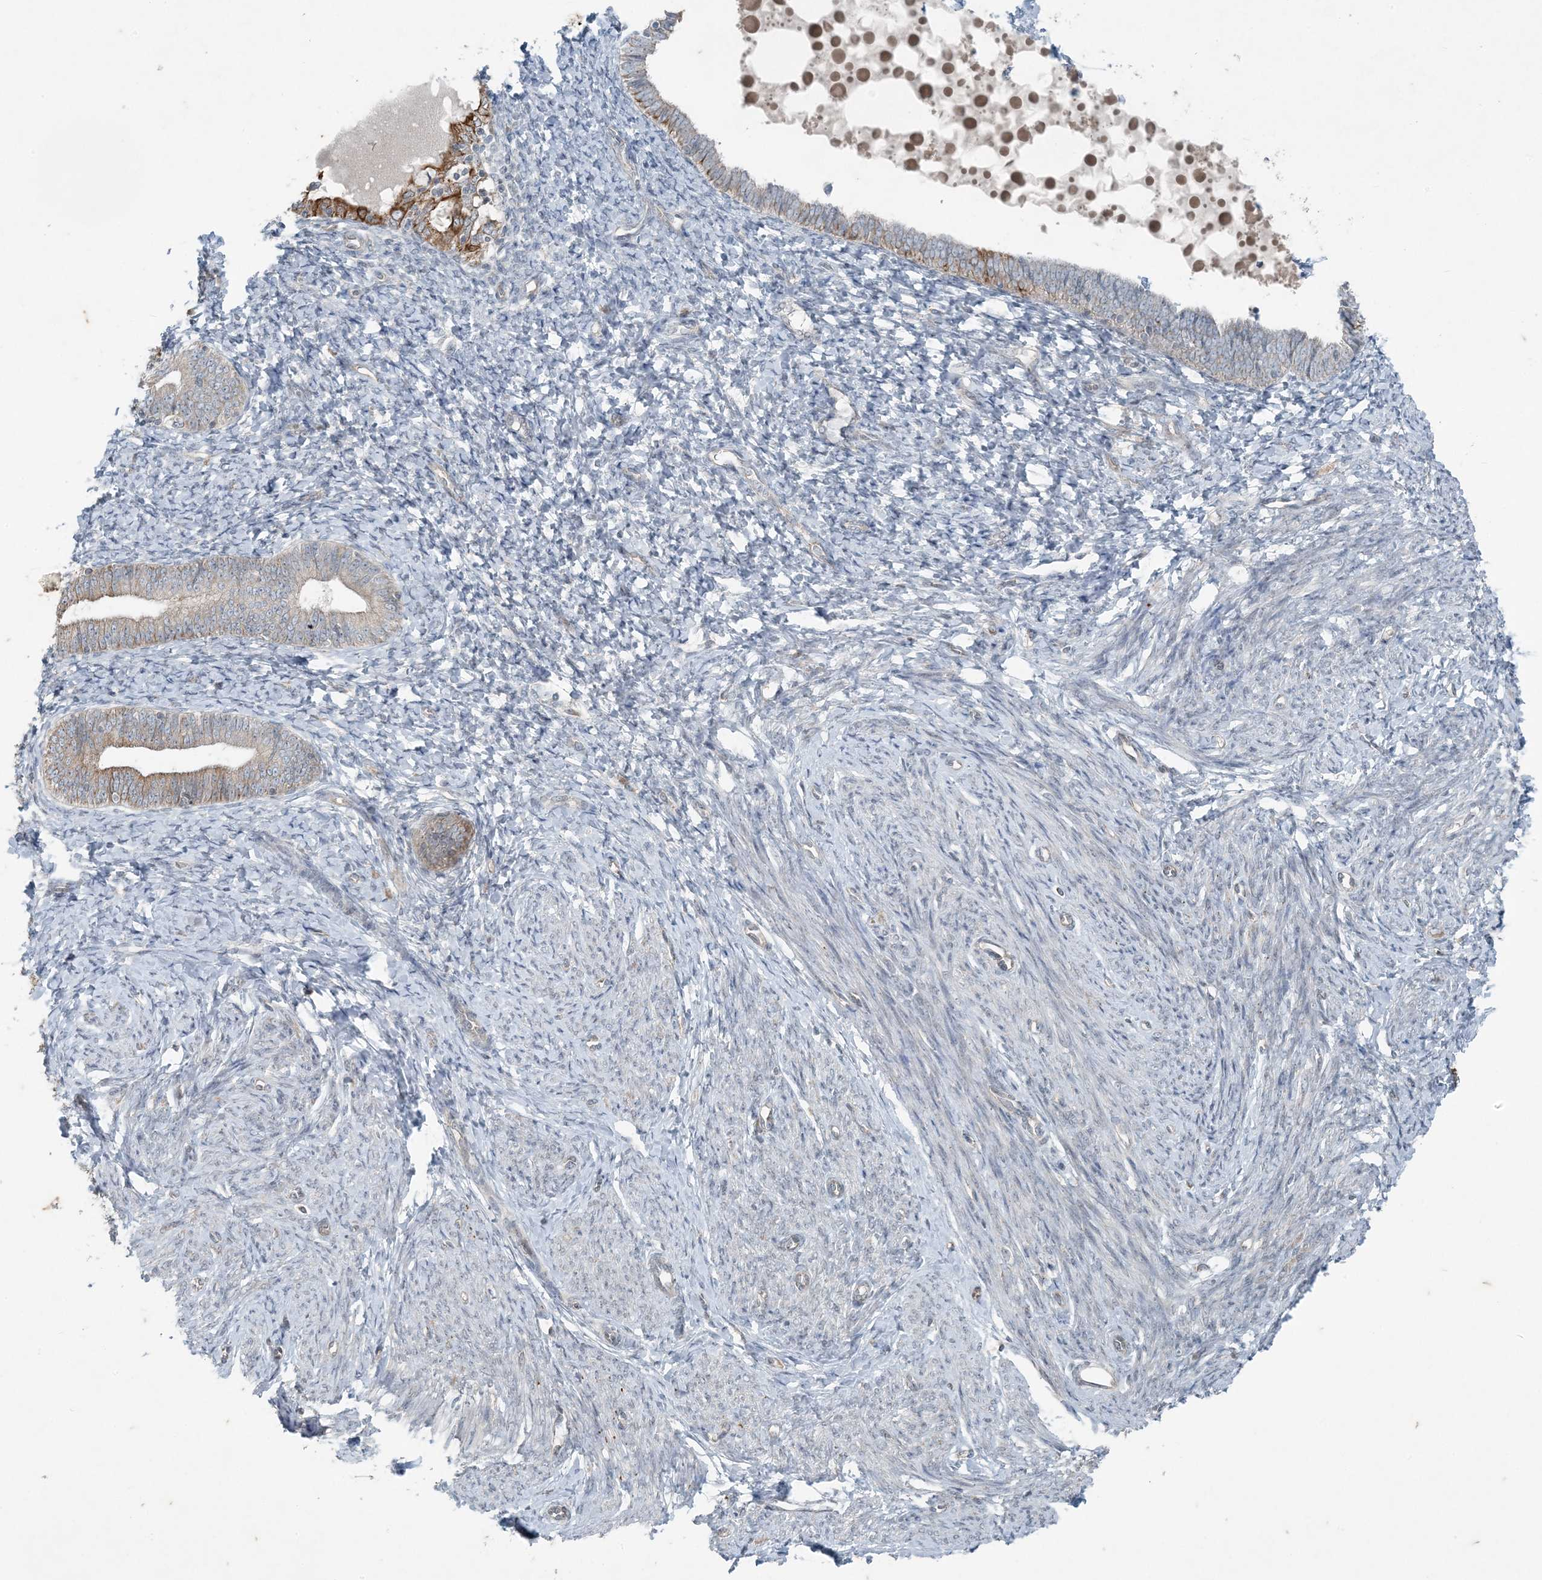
{"staining": {"intensity": "negative", "quantity": "none", "location": "none"}, "tissue": "endometrium", "cell_type": "Cells in endometrial stroma", "image_type": "normal", "snomed": [{"axis": "morphology", "description": "Normal tissue, NOS"}, {"axis": "topography", "description": "Endometrium"}], "caption": "Immunohistochemical staining of benign human endometrium exhibits no significant expression in cells in endometrial stroma.", "gene": "PC", "patient": {"sex": "female", "age": 72}}